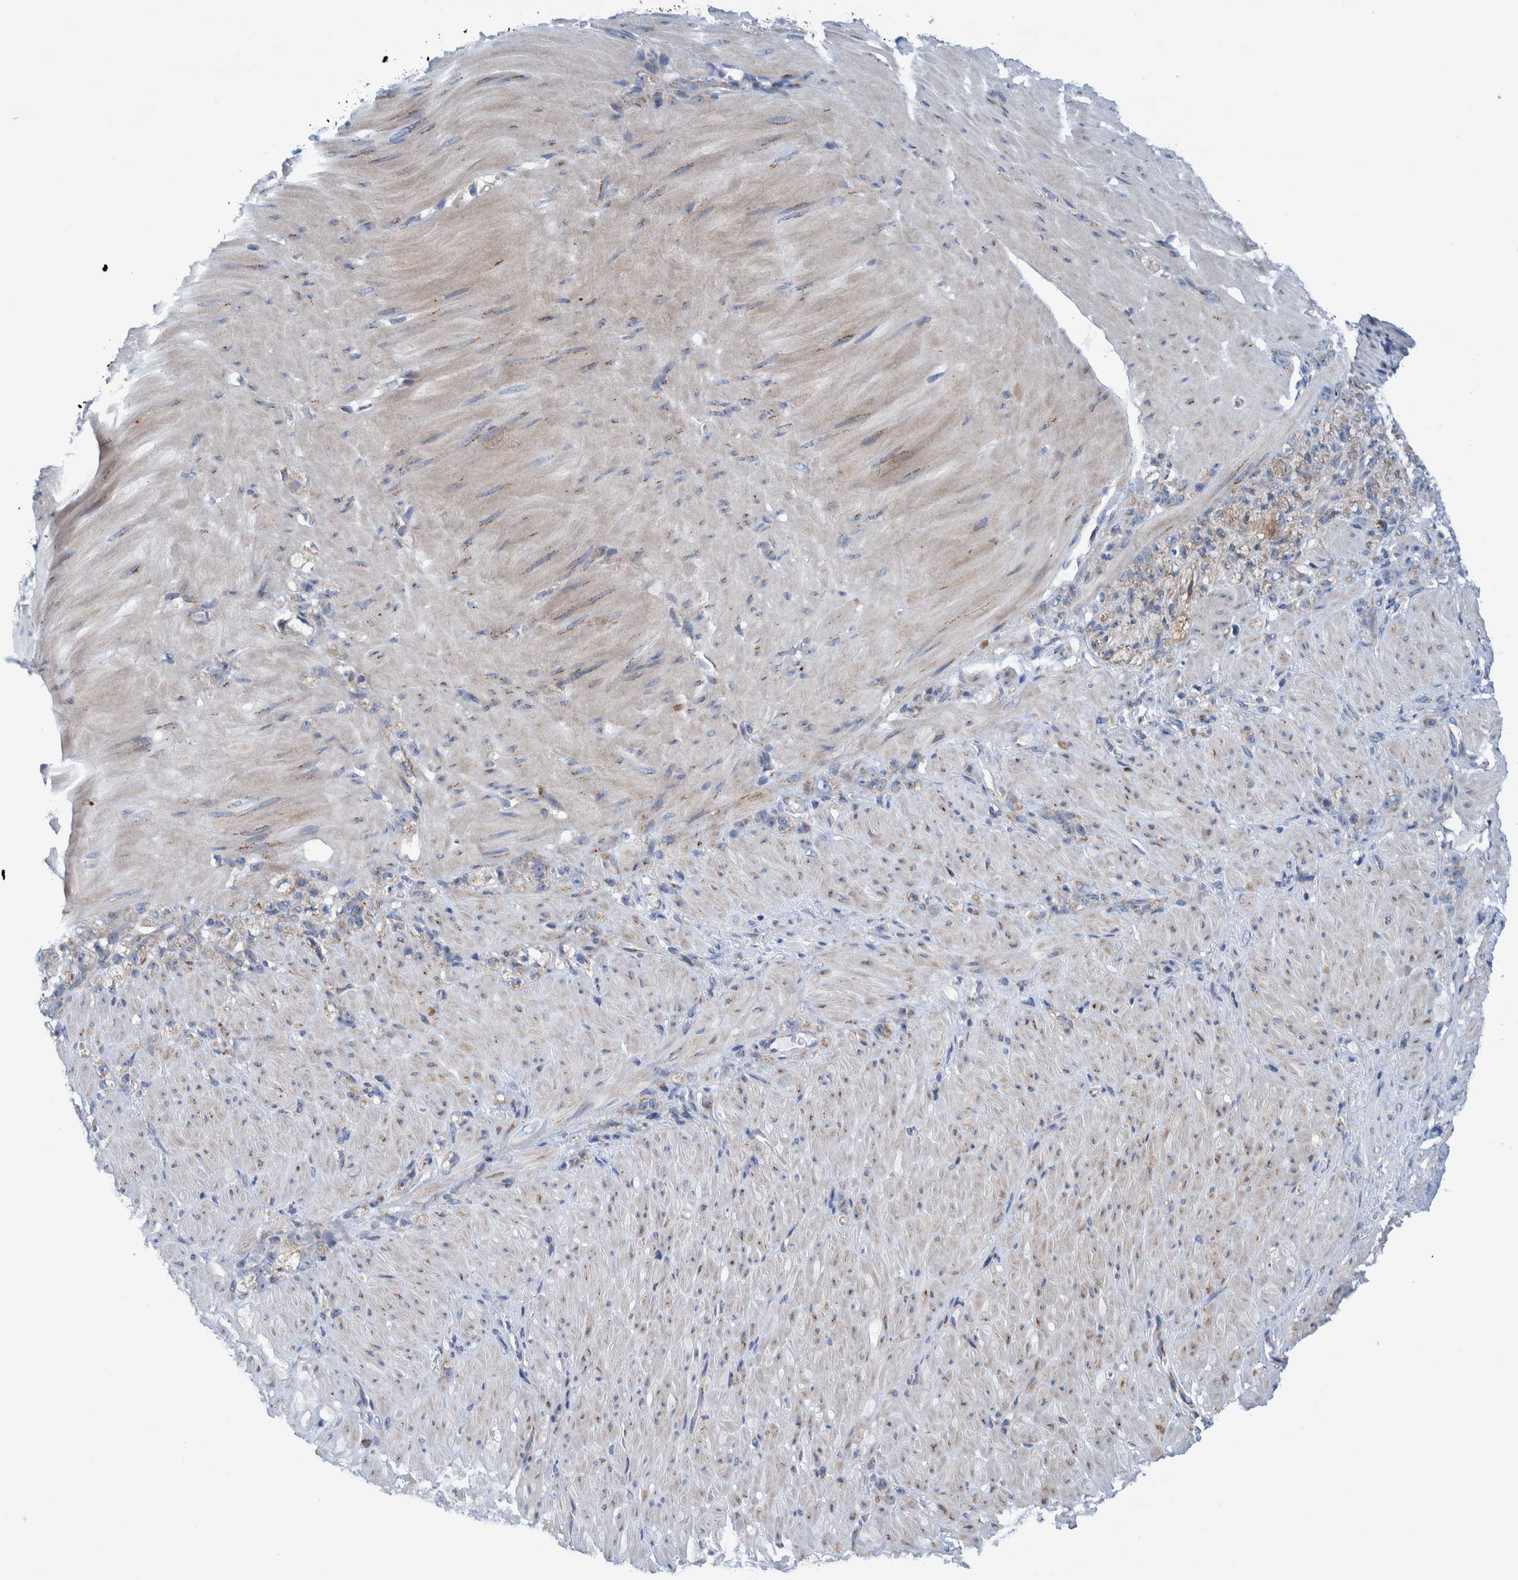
{"staining": {"intensity": "weak", "quantity": "25%-75%", "location": "cytoplasmic/membranous"}, "tissue": "stomach cancer", "cell_type": "Tumor cells", "image_type": "cancer", "snomed": [{"axis": "morphology", "description": "Normal tissue, NOS"}, {"axis": "morphology", "description": "Adenocarcinoma, NOS"}, {"axis": "topography", "description": "Stomach"}], "caption": "Immunohistochemical staining of stomach cancer (adenocarcinoma) demonstrates weak cytoplasmic/membranous protein staining in about 25%-75% of tumor cells. The protein is shown in brown color, while the nuclei are stained blue.", "gene": "TRIM58", "patient": {"sex": "male", "age": 82}}